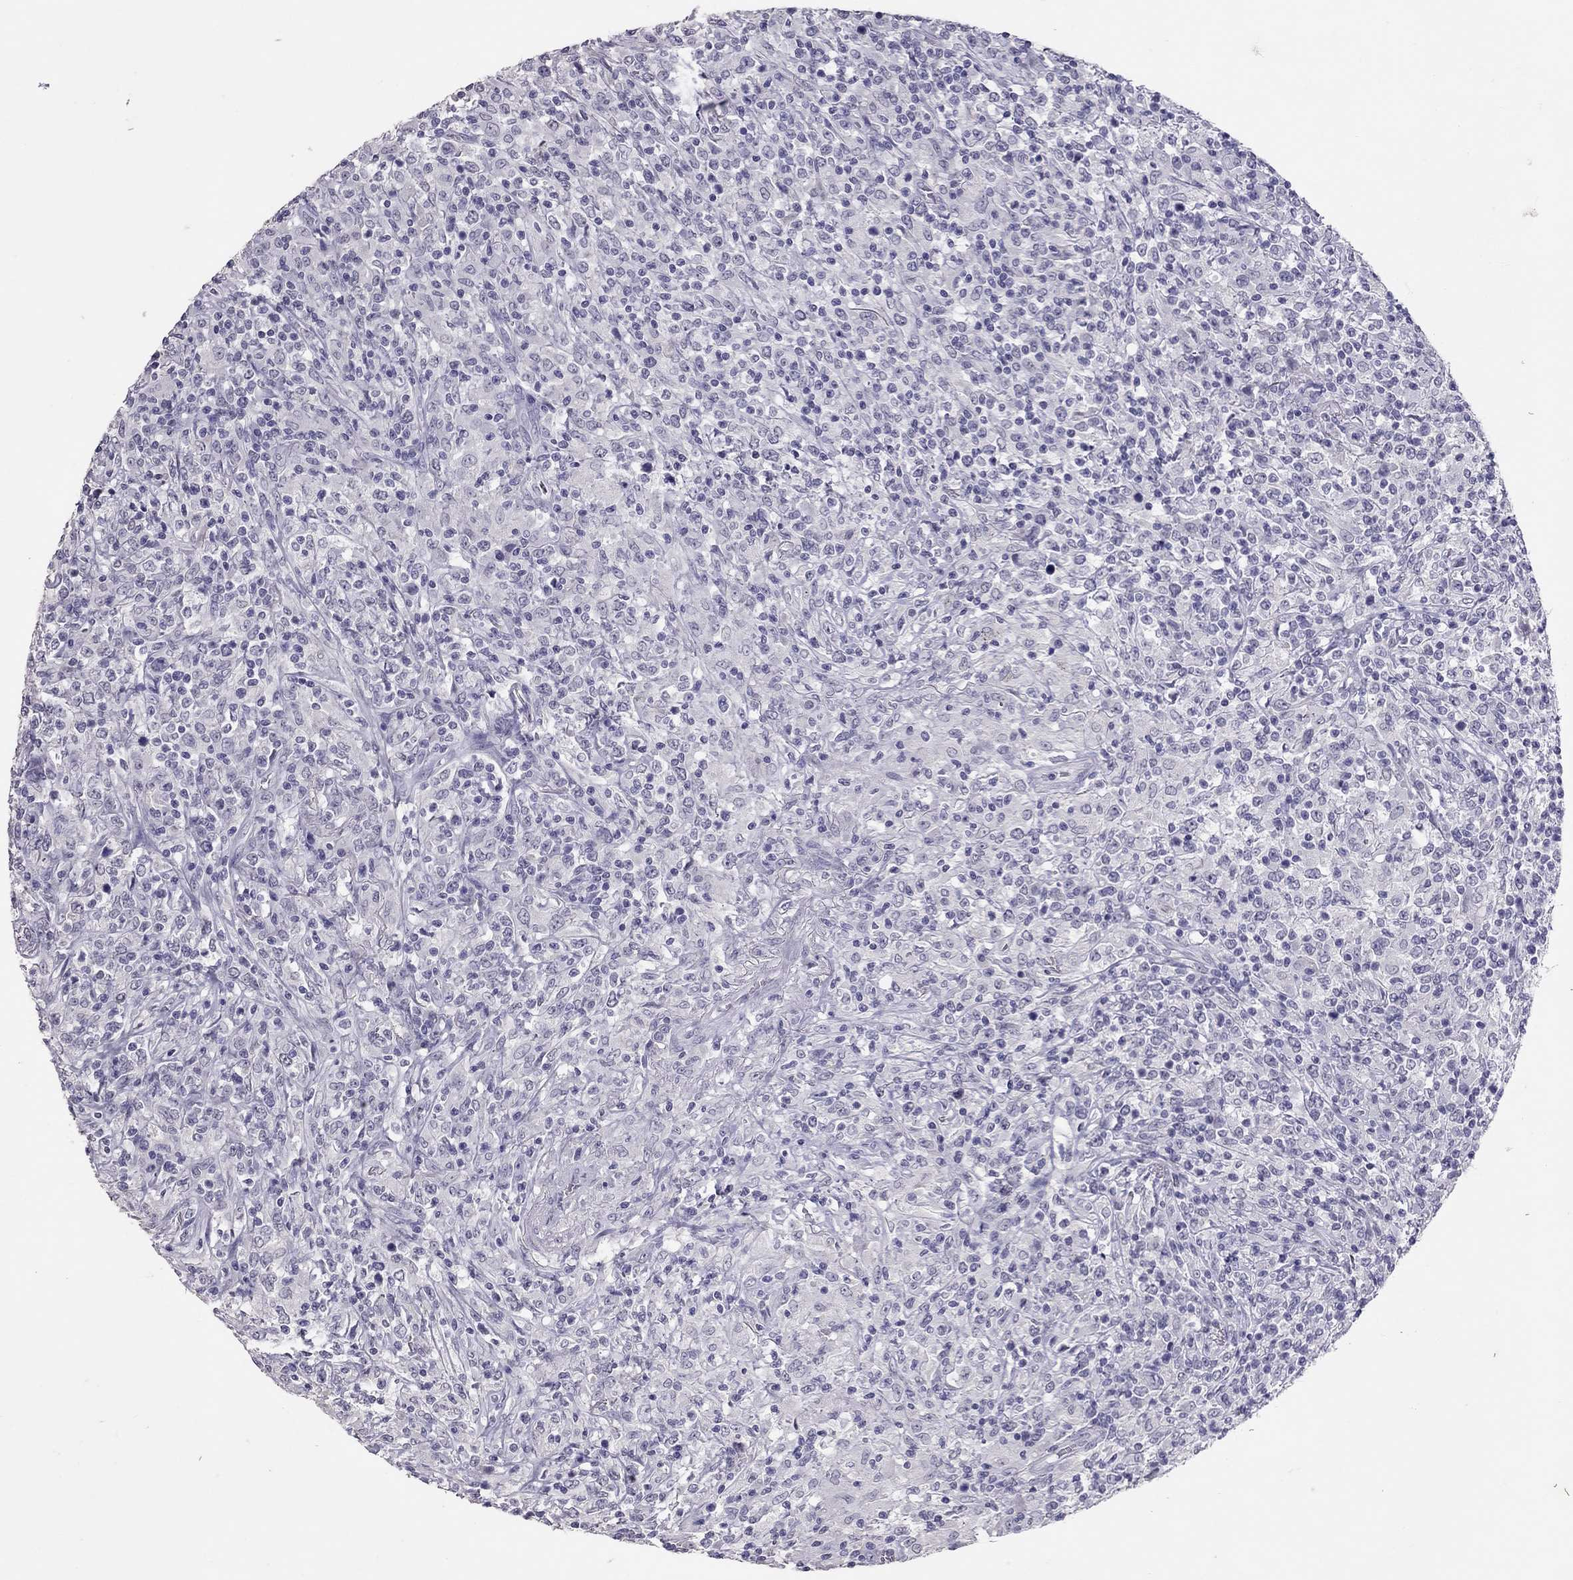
{"staining": {"intensity": "negative", "quantity": "none", "location": "none"}, "tissue": "lymphoma", "cell_type": "Tumor cells", "image_type": "cancer", "snomed": [{"axis": "morphology", "description": "Malignant lymphoma, non-Hodgkin's type, High grade"}, {"axis": "topography", "description": "Lung"}], "caption": "An image of malignant lymphoma, non-Hodgkin's type (high-grade) stained for a protein shows no brown staining in tumor cells.", "gene": "PSMB11", "patient": {"sex": "male", "age": 79}}